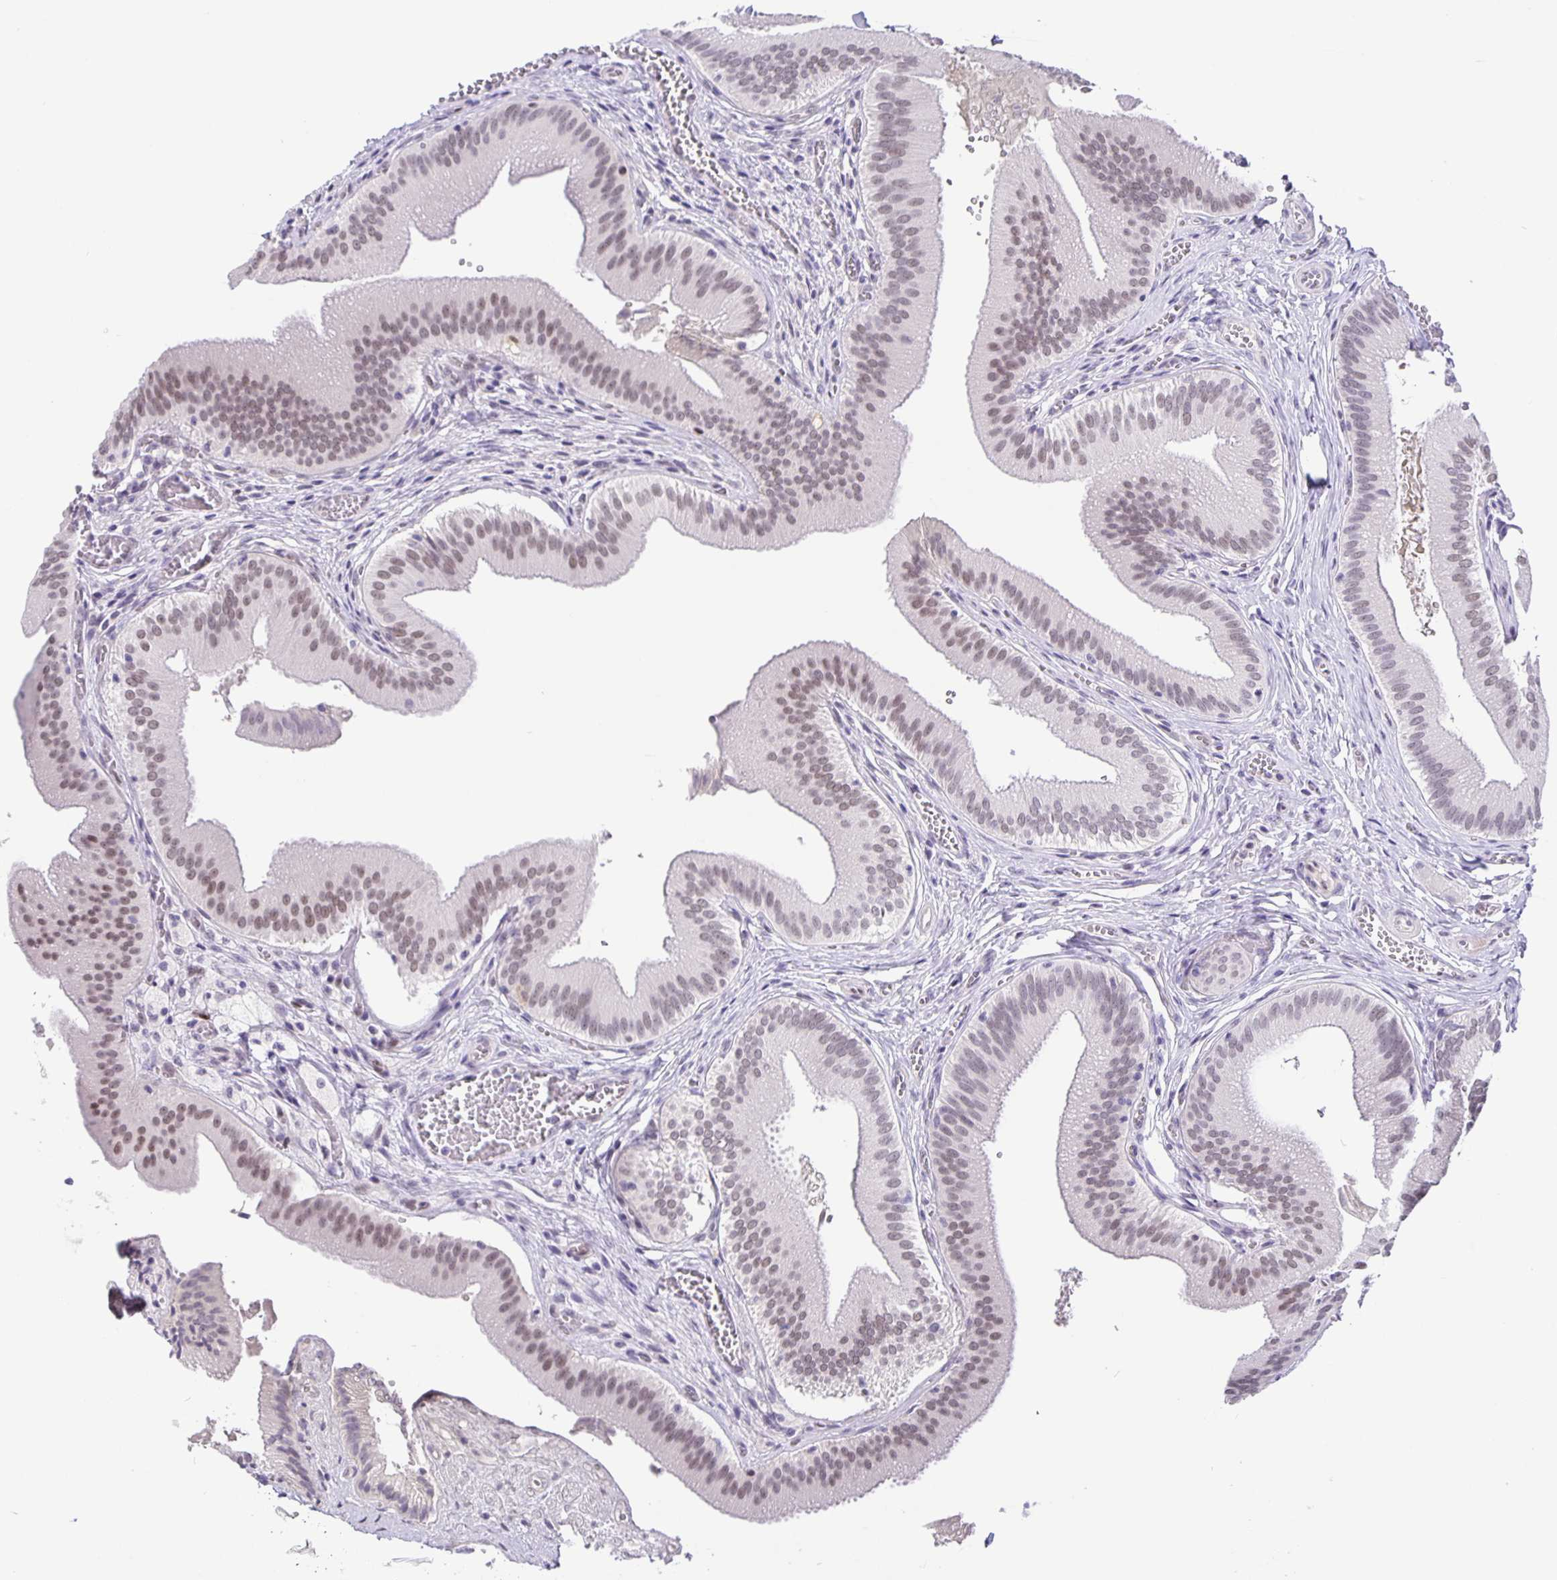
{"staining": {"intensity": "weak", "quantity": "25%-75%", "location": "nuclear"}, "tissue": "gallbladder", "cell_type": "Glandular cells", "image_type": "normal", "snomed": [{"axis": "morphology", "description": "Normal tissue, NOS"}, {"axis": "topography", "description": "Gallbladder"}], "caption": "High-magnification brightfield microscopy of normal gallbladder stained with DAB (brown) and counterstained with hematoxylin (blue). glandular cells exhibit weak nuclear positivity is present in approximately25%-75% of cells. (DAB IHC with brightfield microscopy, high magnification).", "gene": "FOSL2", "patient": {"sex": "male", "age": 17}}